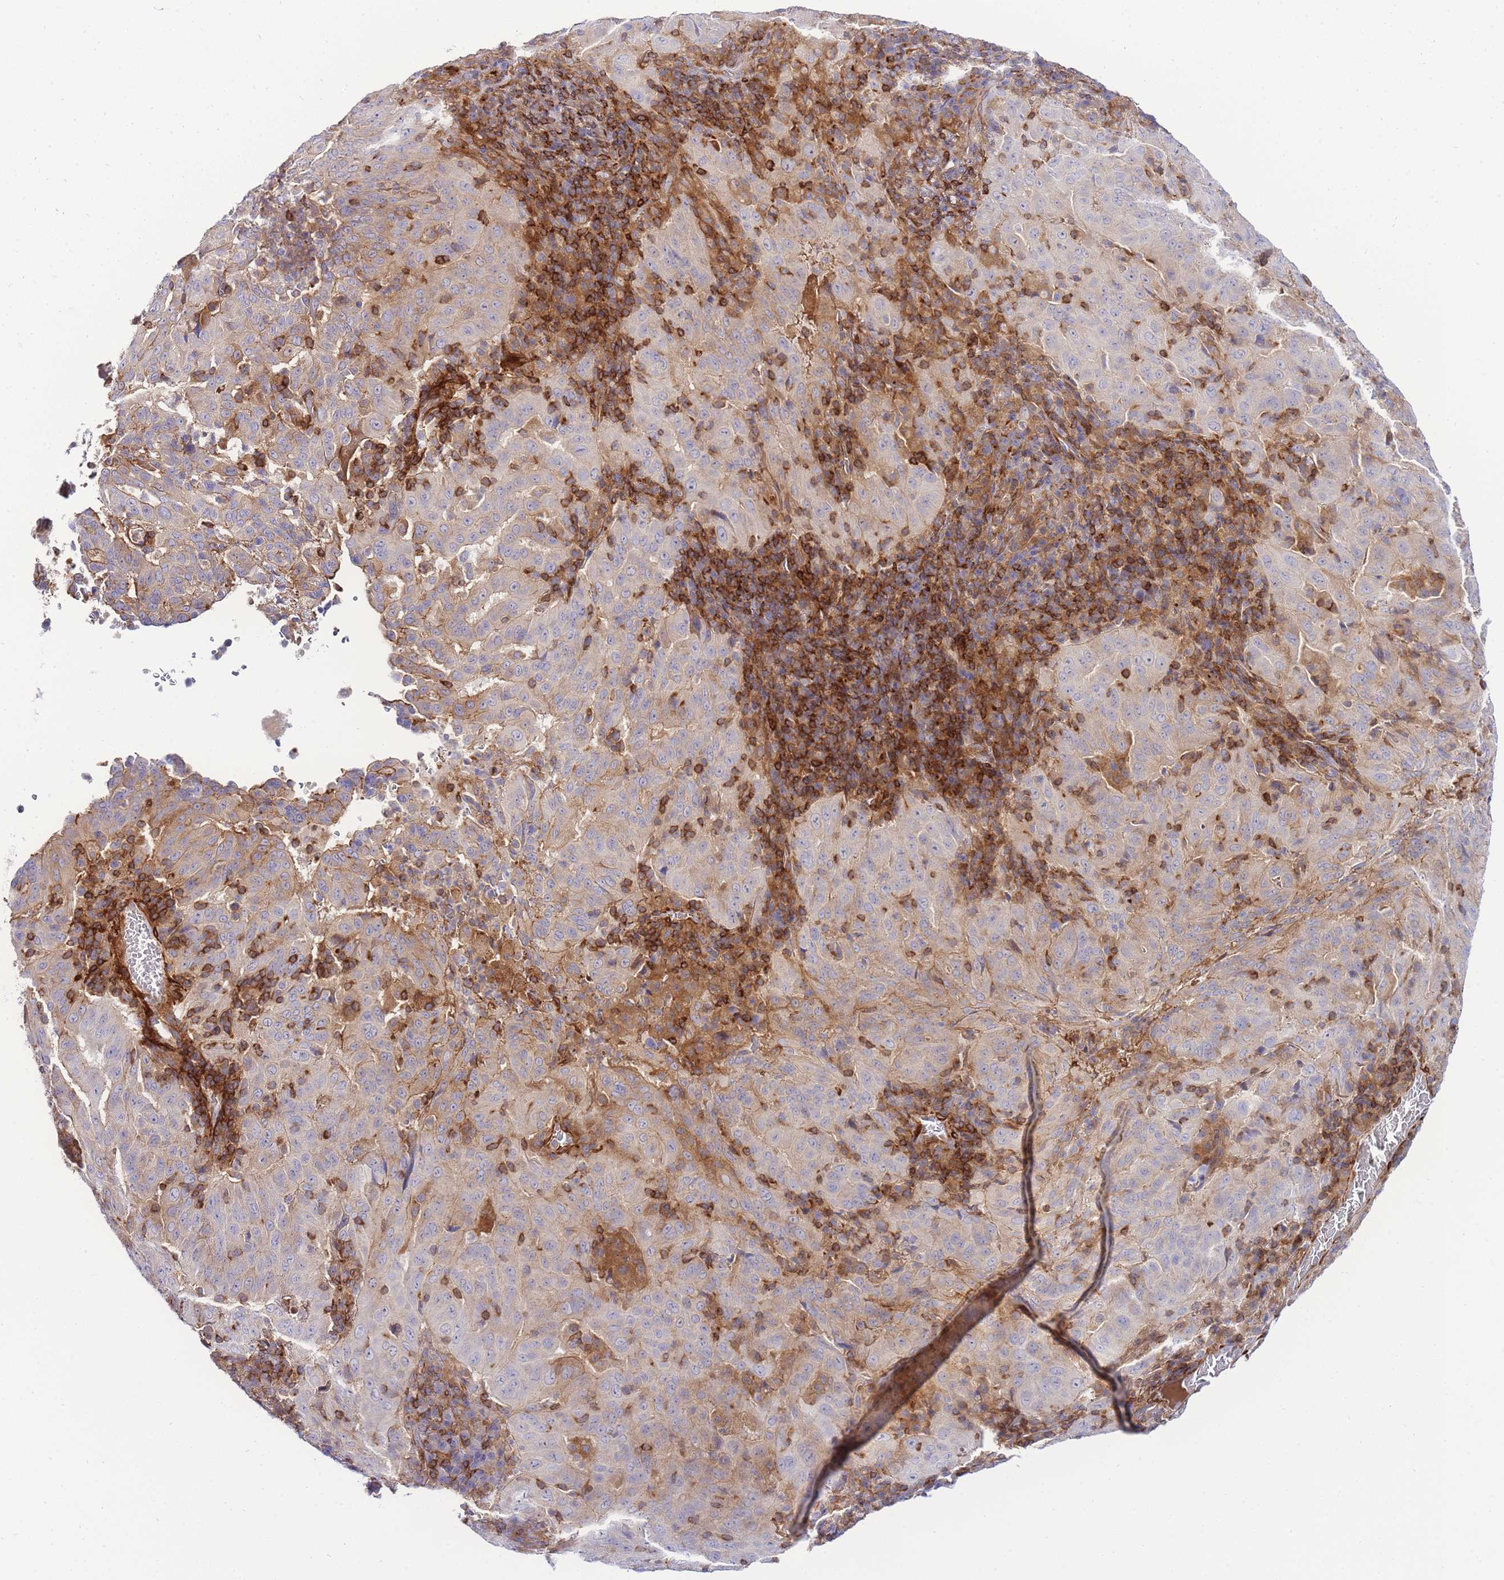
{"staining": {"intensity": "negative", "quantity": "none", "location": "none"}, "tissue": "pancreatic cancer", "cell_type": "Tumor cells", "image_type": "cancer", "snomed": [{"axis": "morphology", "description": "Adenocarcinoma, NOS"}, {"axis": "topography", "description": "Pancreas"}], "caption": "This is an IHC histopathology image of human adenocarcinoma (pancreatic). There is no staining in tumor cells.", "gene": "FBN3", "patient": {"sex": "male", "age": 63}}